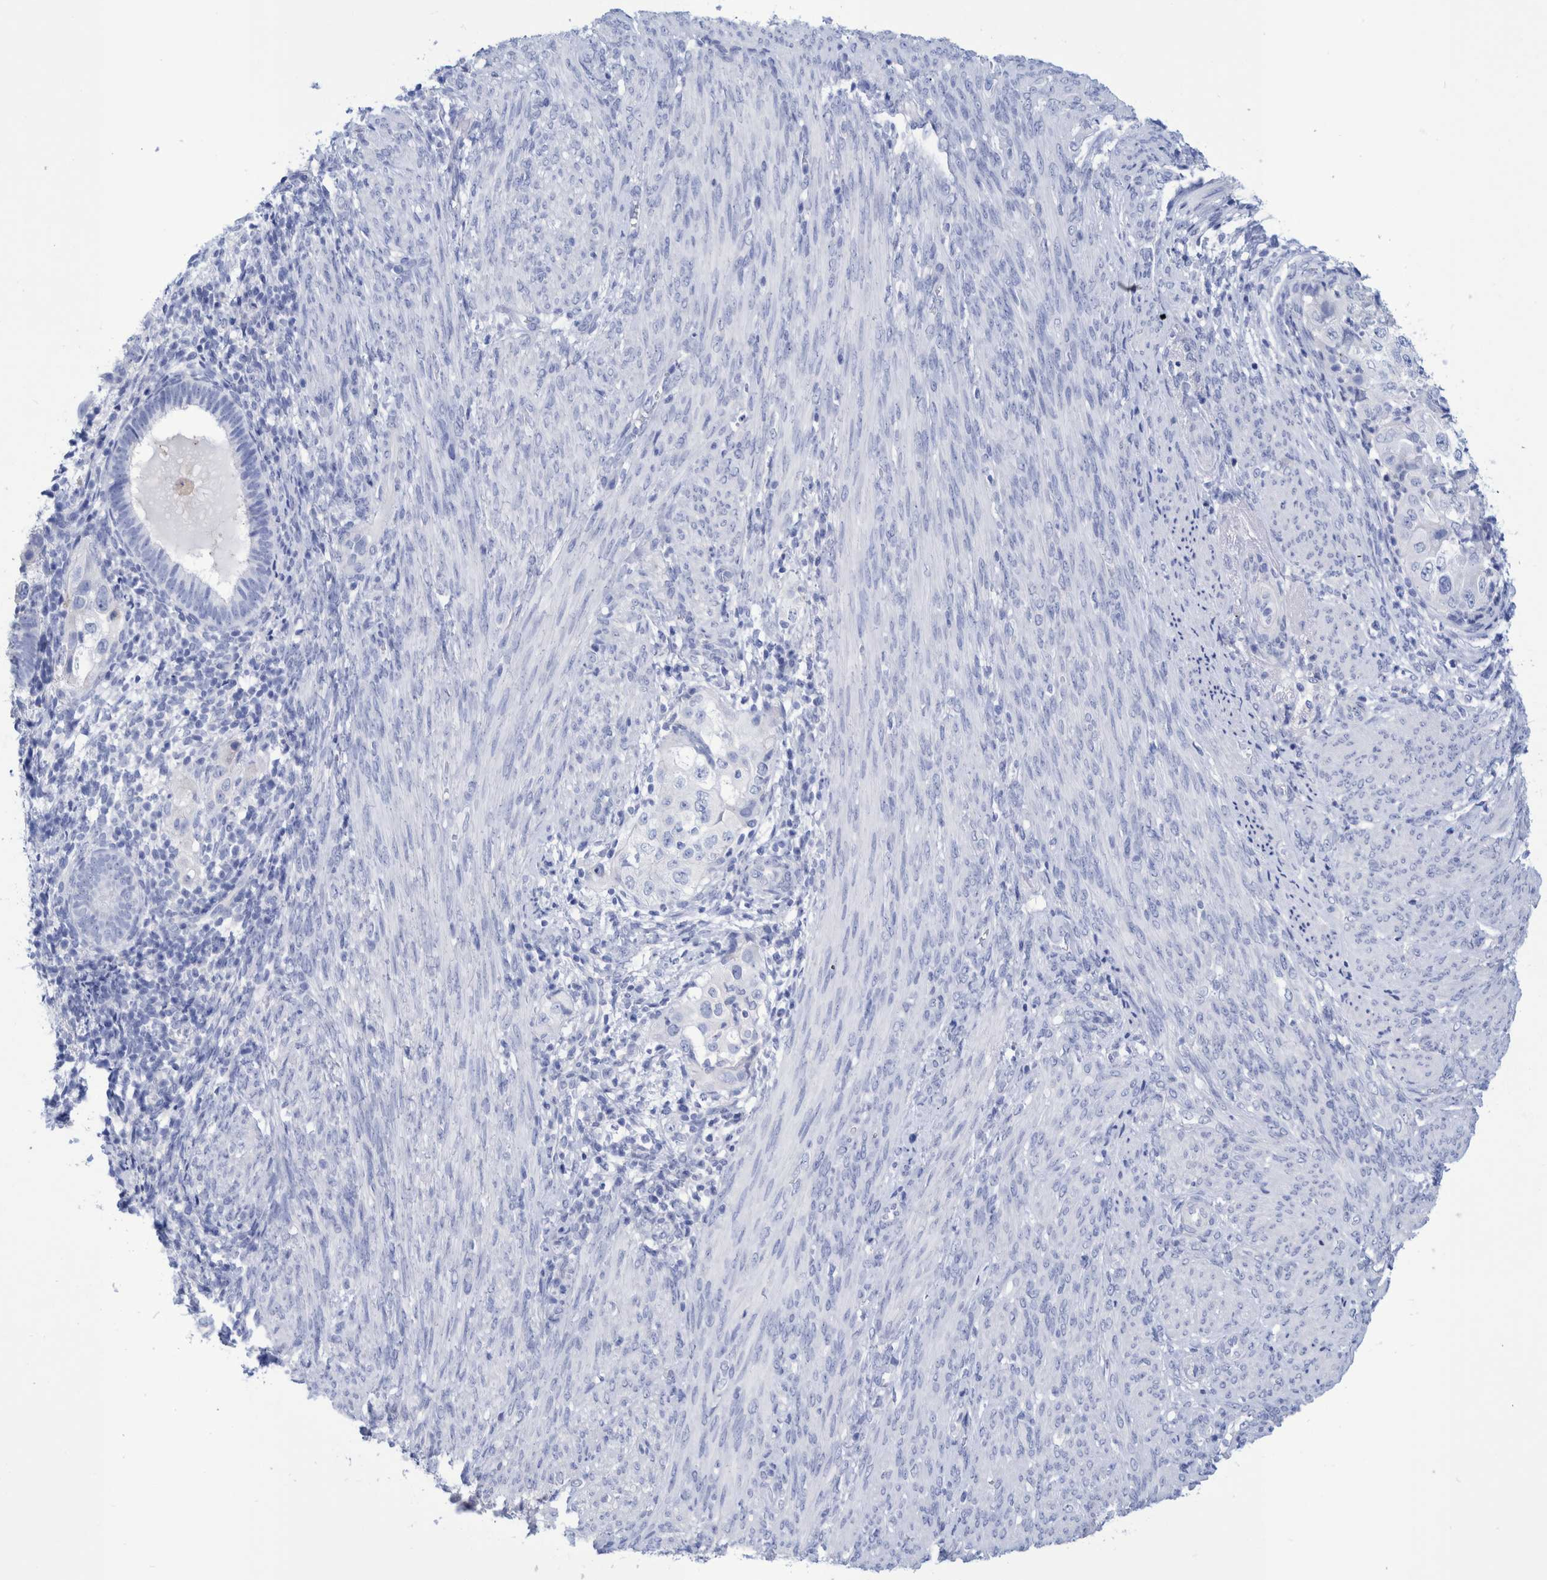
{"staining": {"intensity": "negative", "quantity": "none", "location": "none"}, "tissue": "endometrial cancer", "cell_type": "Tumor cells", "image_type": "cancer", "snomed": [{"axis": "morphology", "description": "Adenocarcinoma, NOS"}, {"axis": "topography", "description": "Endometrium"}], "caption": "The immunohistochemistry (IHC) histopathology image has no significant positivity in tumor cells of adenocarcinoma (endometrial) tissue.", "gene": "PERP", "patient": {"sex": "female", "age": 85}}